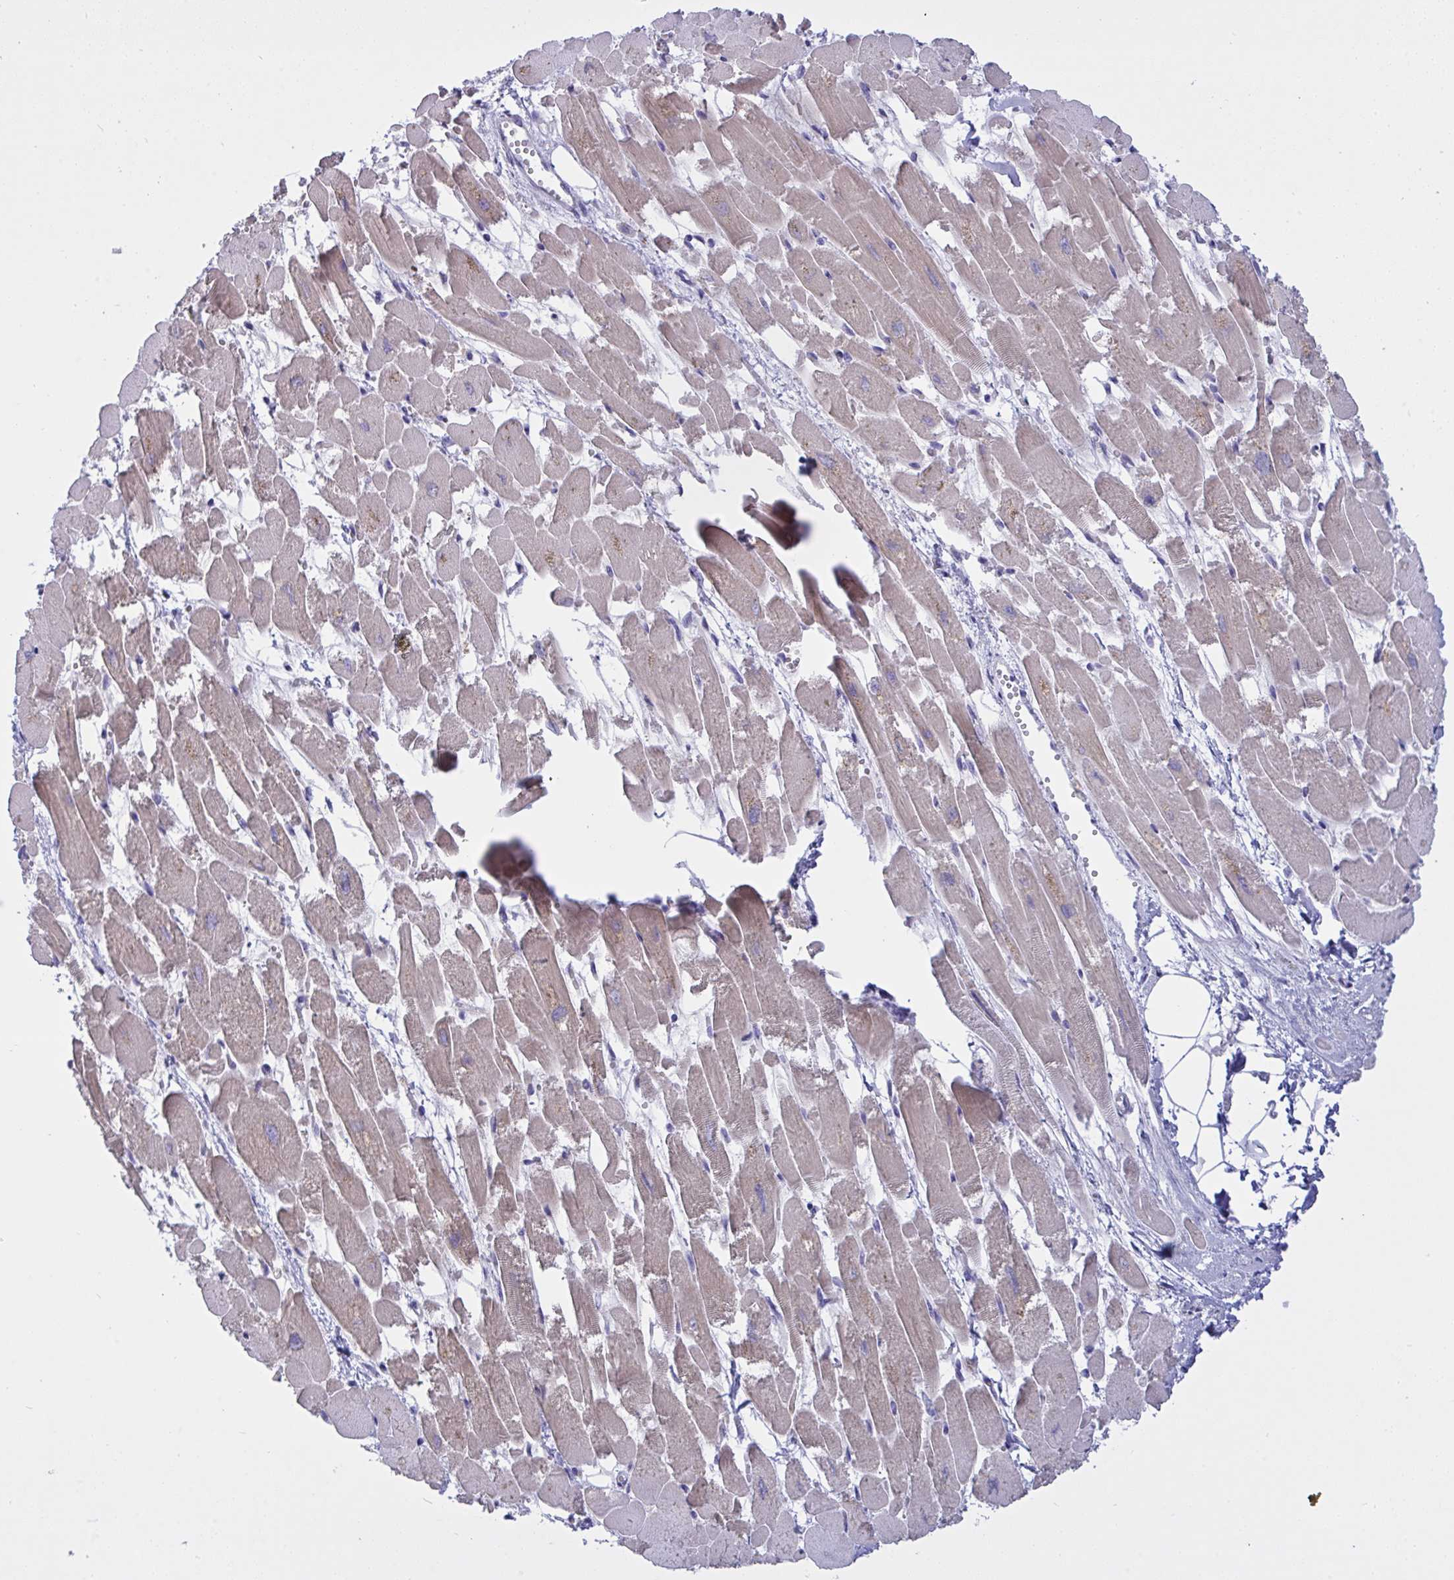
{"staining": {"intensity": "weak", "quantity": "25%-75%", "location": "cytoplasmic/membranous"}, "tissue": "heart muscle", "cell_type": "Cardiomyocytes", "image_type": "normal", "snomed": [{"axis": "morphology", "description": "Normal tissue, NOS"}, {"axis": "topography", "description": "Heart"}], "caption": "Heart muscle stained with DAB (3,3'-diaminobenzidine) immunohistochemistry exhibits low levels of weak cytoplasmic/membranous positivity in about 25%-75% of cardiomyocytes.", "gene": "TMEM41A", "patient": {"sex": "female", "age": 52}}